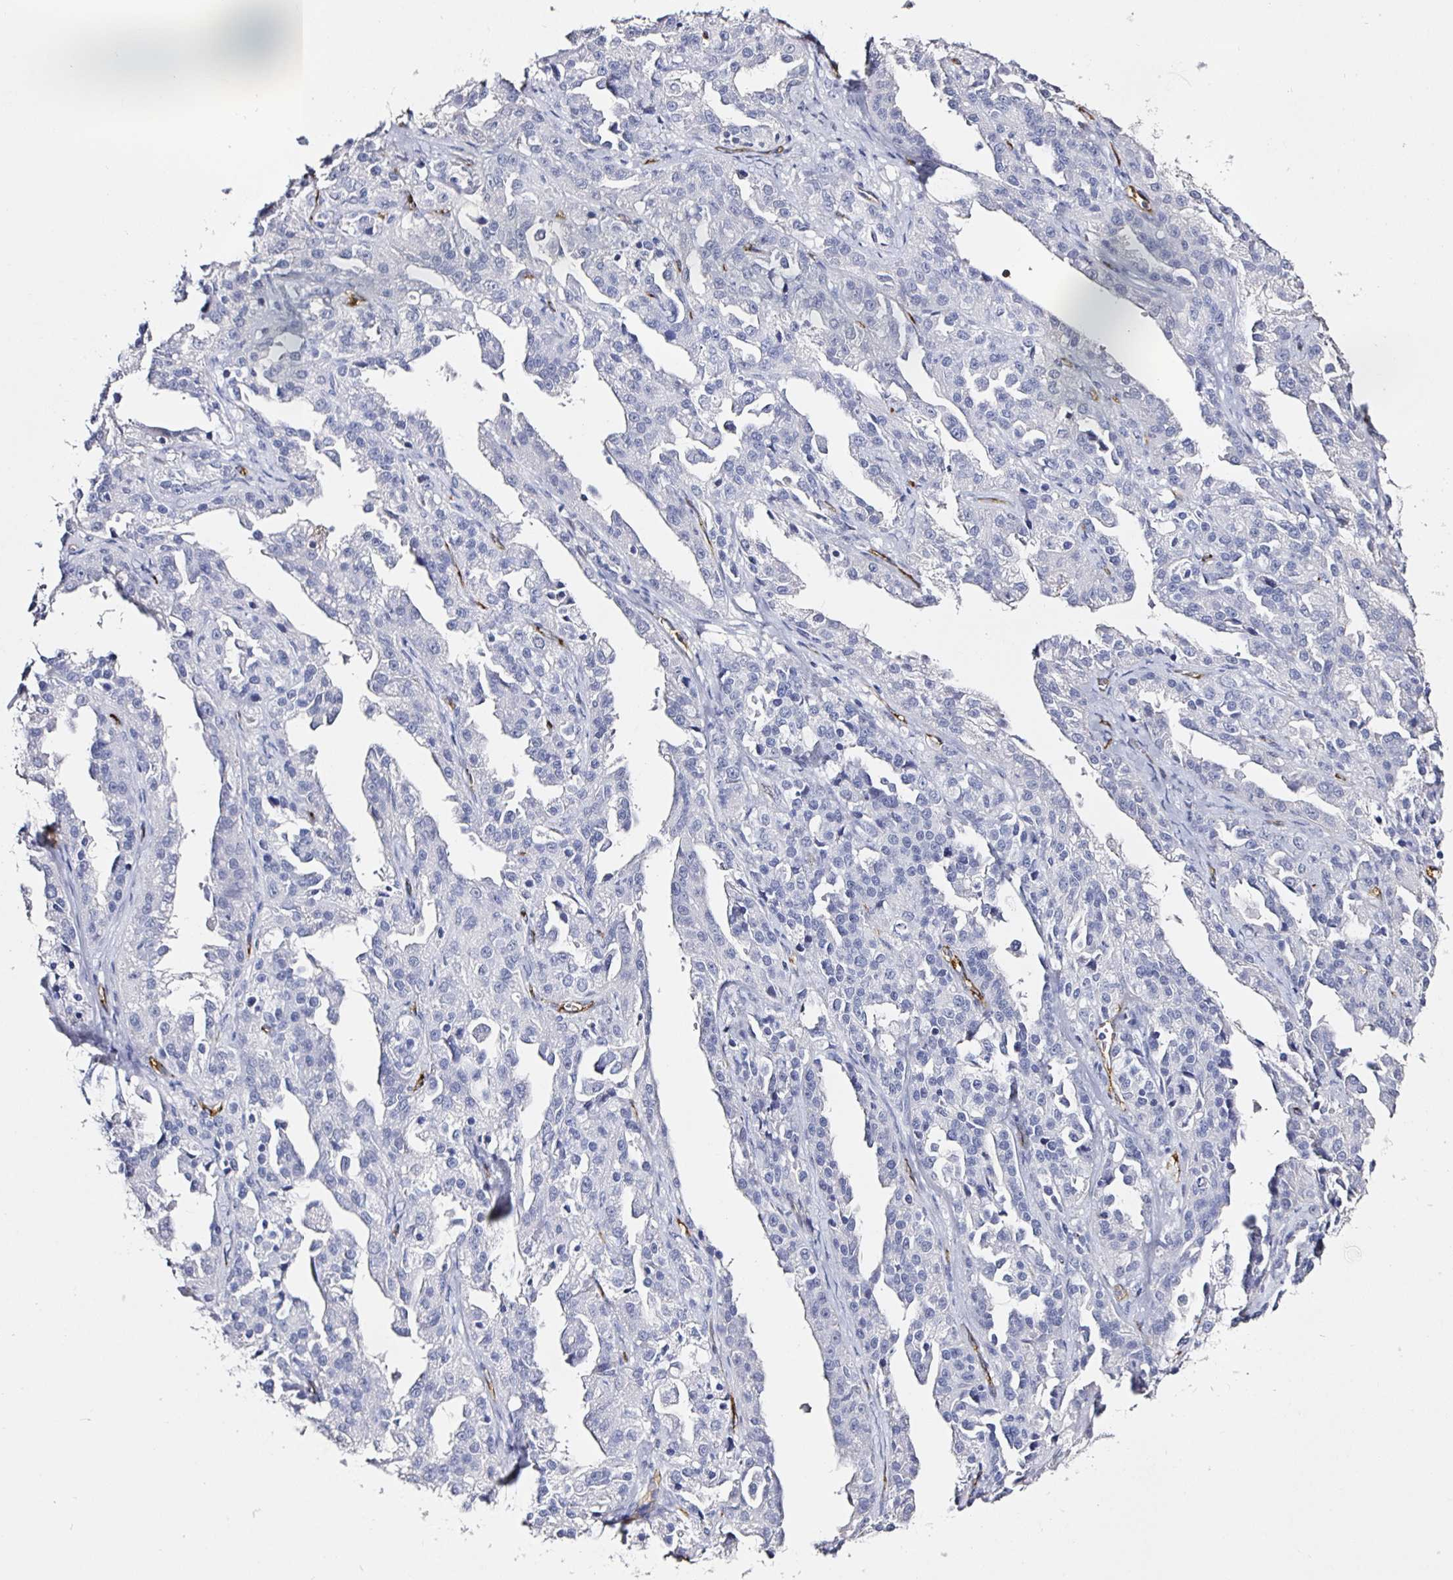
{"staining": {"intensity": "negative", "quantity": "none", "location": "none"}, "tissue": "ovarian cancer", "cell_type": "Tumor cells", "image_type": "cancer", "snomed": [{"axis": "morphology", "description": "Cystadenocarcinoma, serous, NOS"}, {"axis": "topography", "description": "Ovary"}], "caption": "The image displays no staining of tumor cells in ovarian cancer.", "gene": "ACSBG2", "patient": {"sex": "female", "age": 75}}